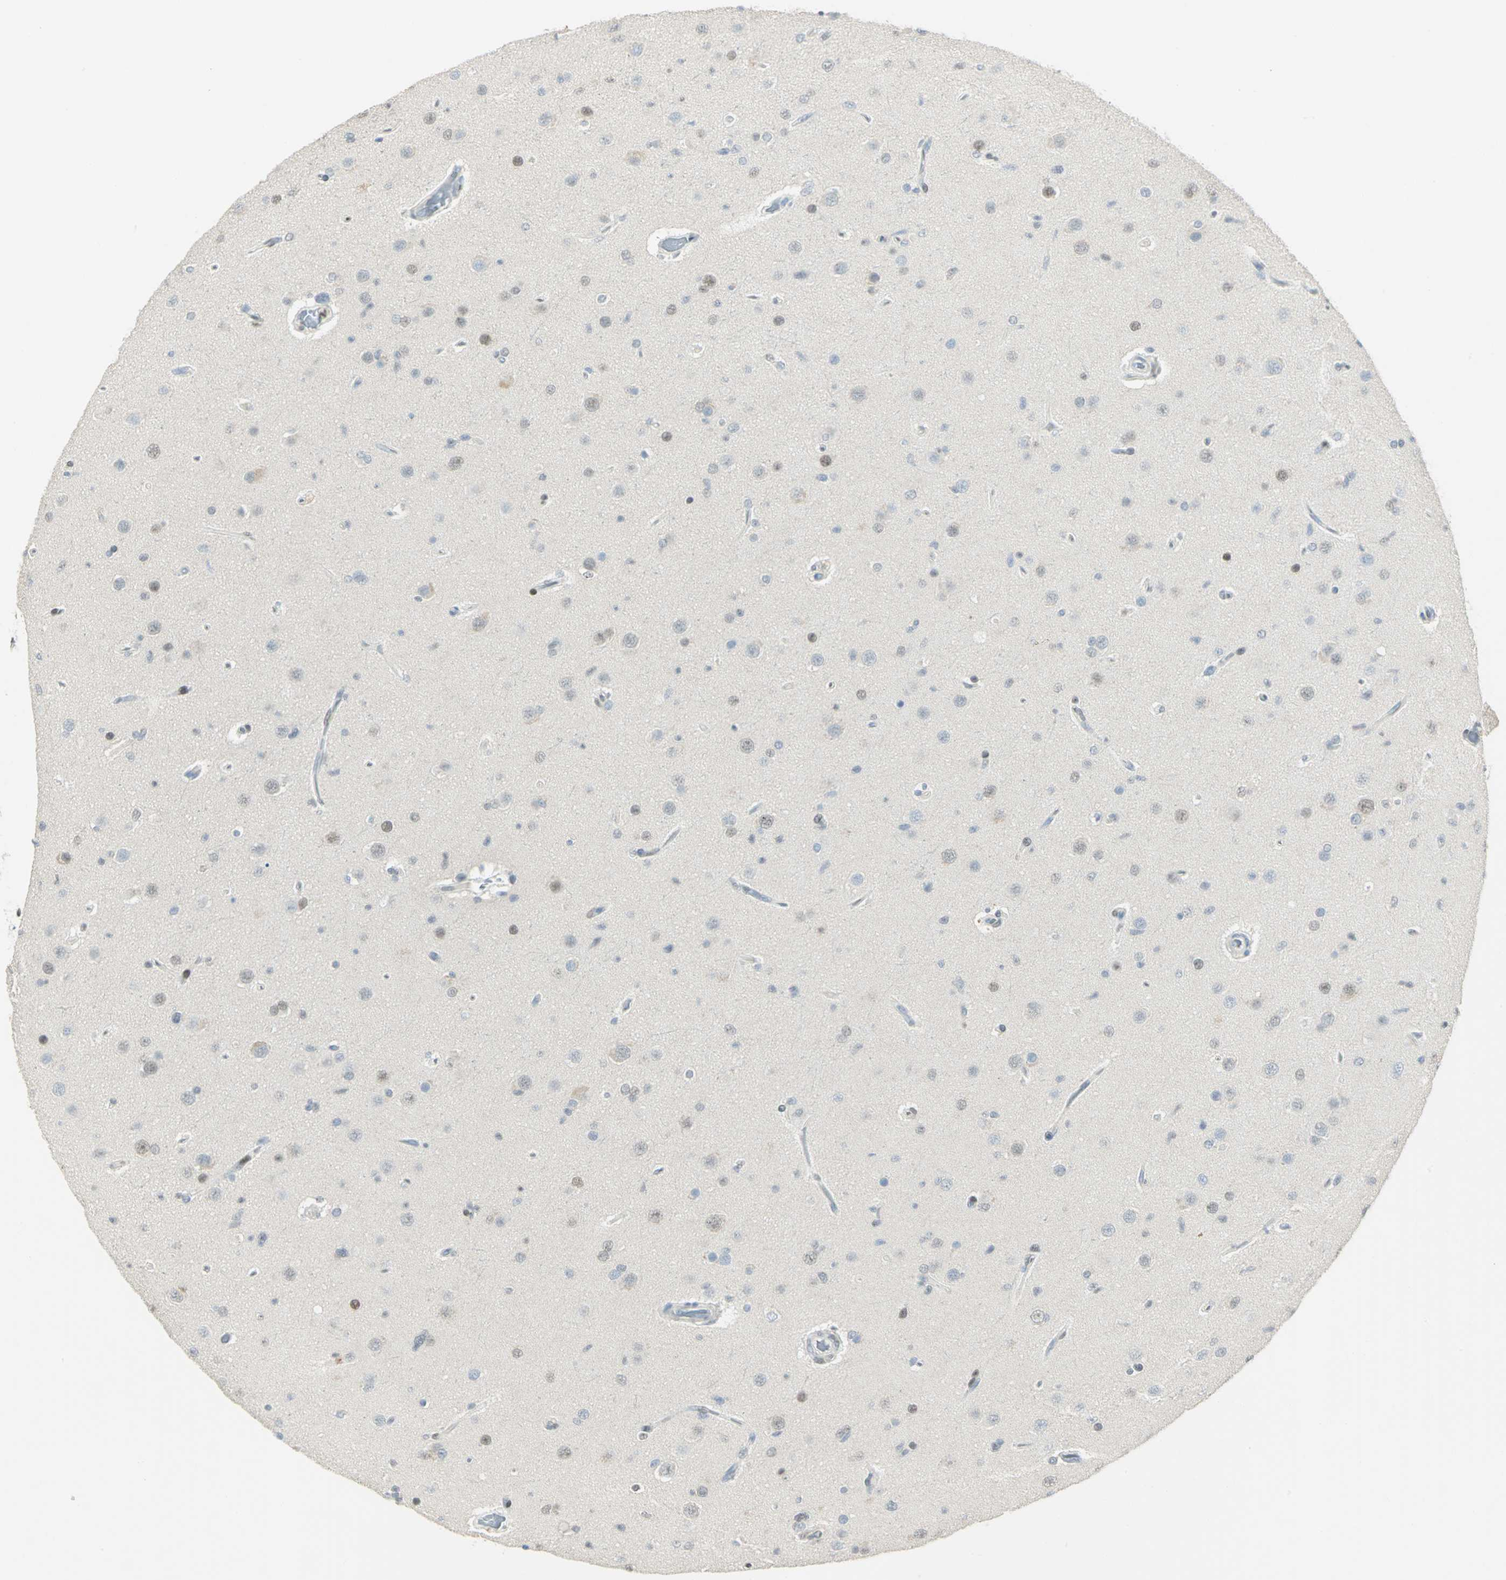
{"staining": {"intensity": "negative", "quantity": "none", "location": "none"}, "tissue": "glioma", "cell_type": "Tumor cells", "image_type": "cancer", "snomed": [{"axis": "morphology", "description": "Glioma, malignant, High grade"}, {"axis": "topography", "description": "Brain"}], "caption": "This is an immunohistochemistry histopathology image of human malignant glioma (high-grade). There is no expression in tumor cells.", "gene": "BCL6", "patient": {"sex": "male", "age": 33}}